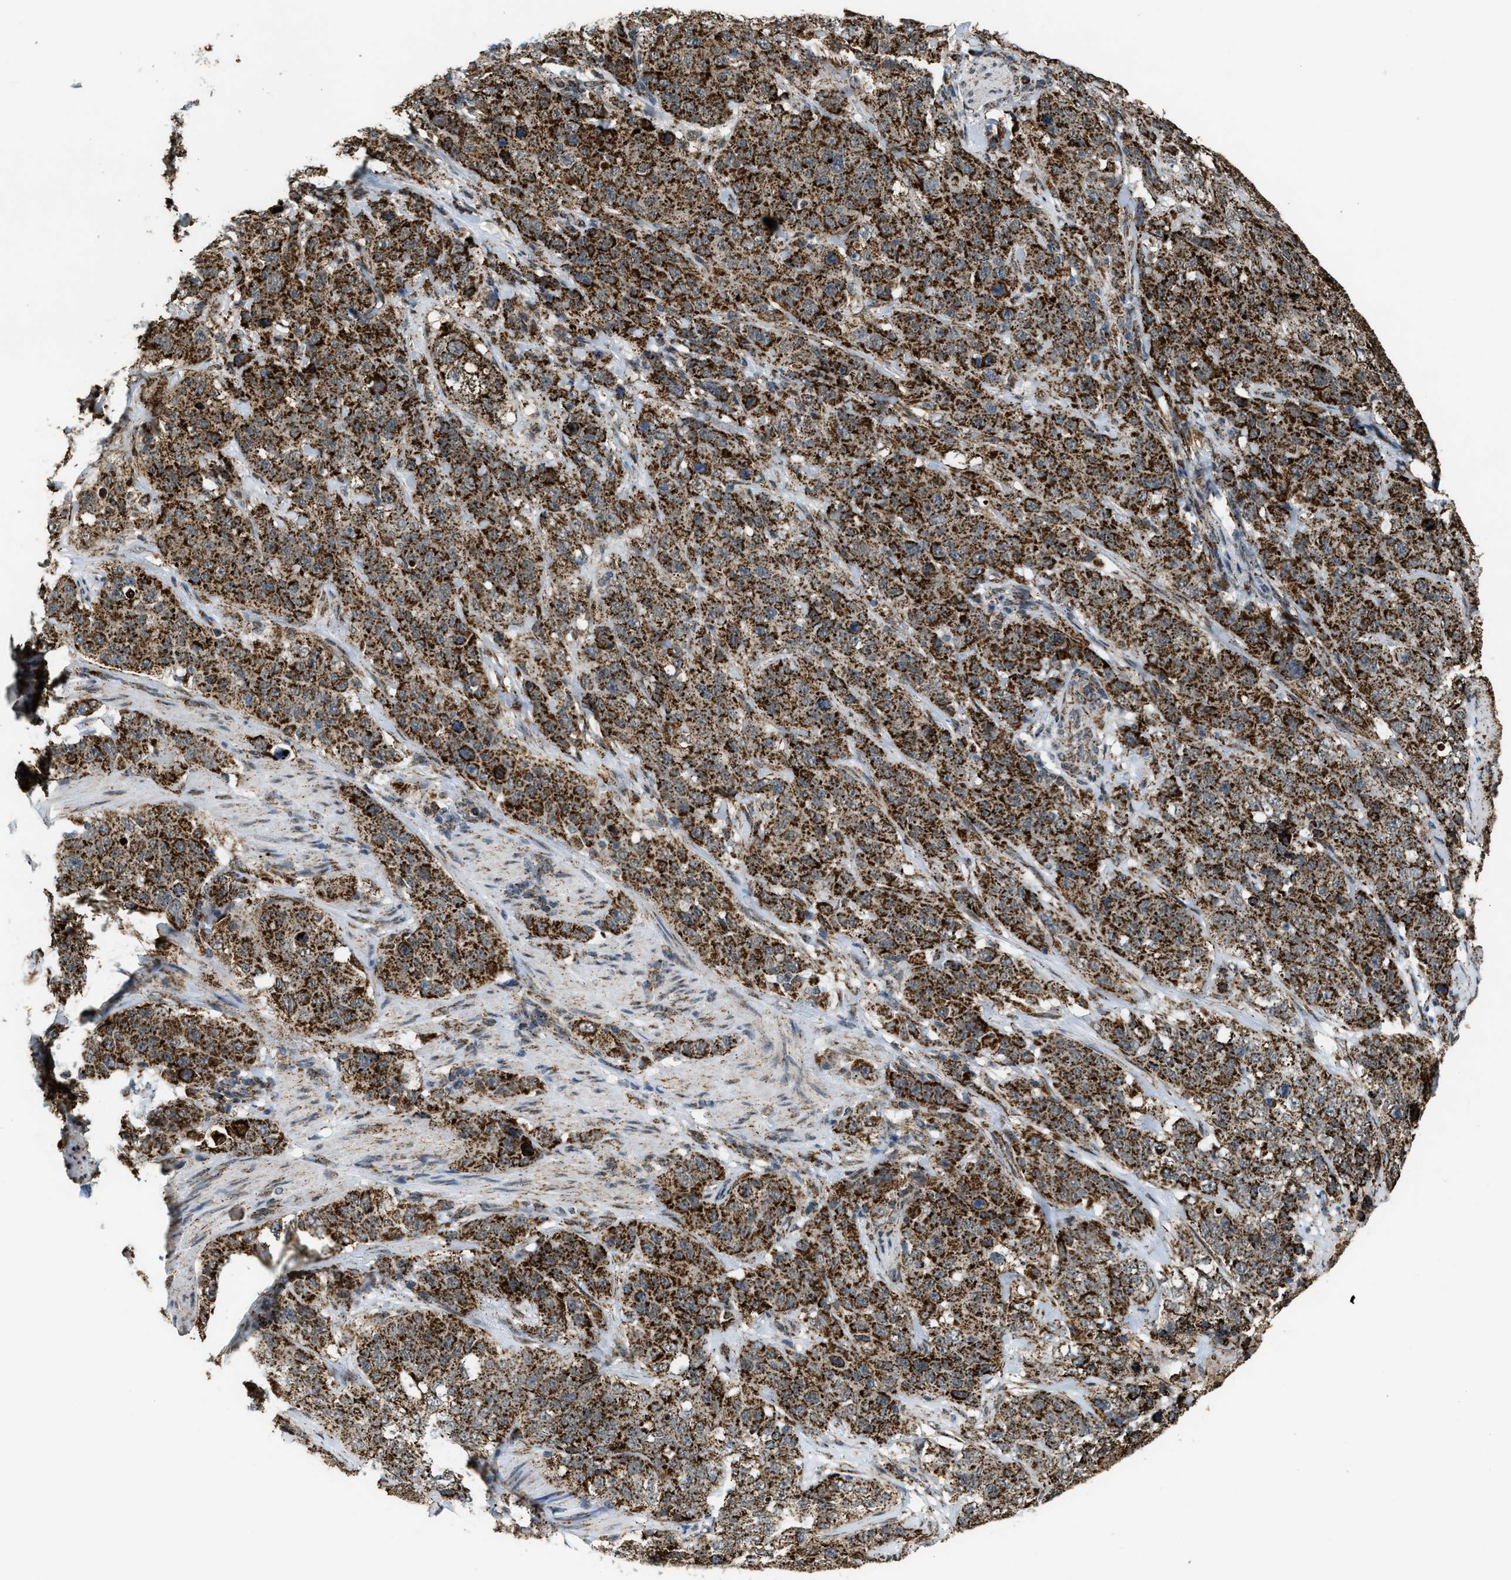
{"staining": {"intensity": "strong", "quantity": ">75%", "location": "cytoplasmic/membranous"}, "tissue": "stomach cancer", "cell_type": "Tumor cells", "image_type": "cancer", "snomed": [{"axis": "morphology", "description": "Adenocarcinoma, NOS"}, {"axis": "topography", "description": "Stomach"}], "caption": "There is high levels of strong cytoplasmic/membranous positivity in tumor cells of stomach cancer, as demonstrated by immunohistochemical staining (brown color).", "gene": "HIBADH", "patient": {"sex": "male", "age": 48}}